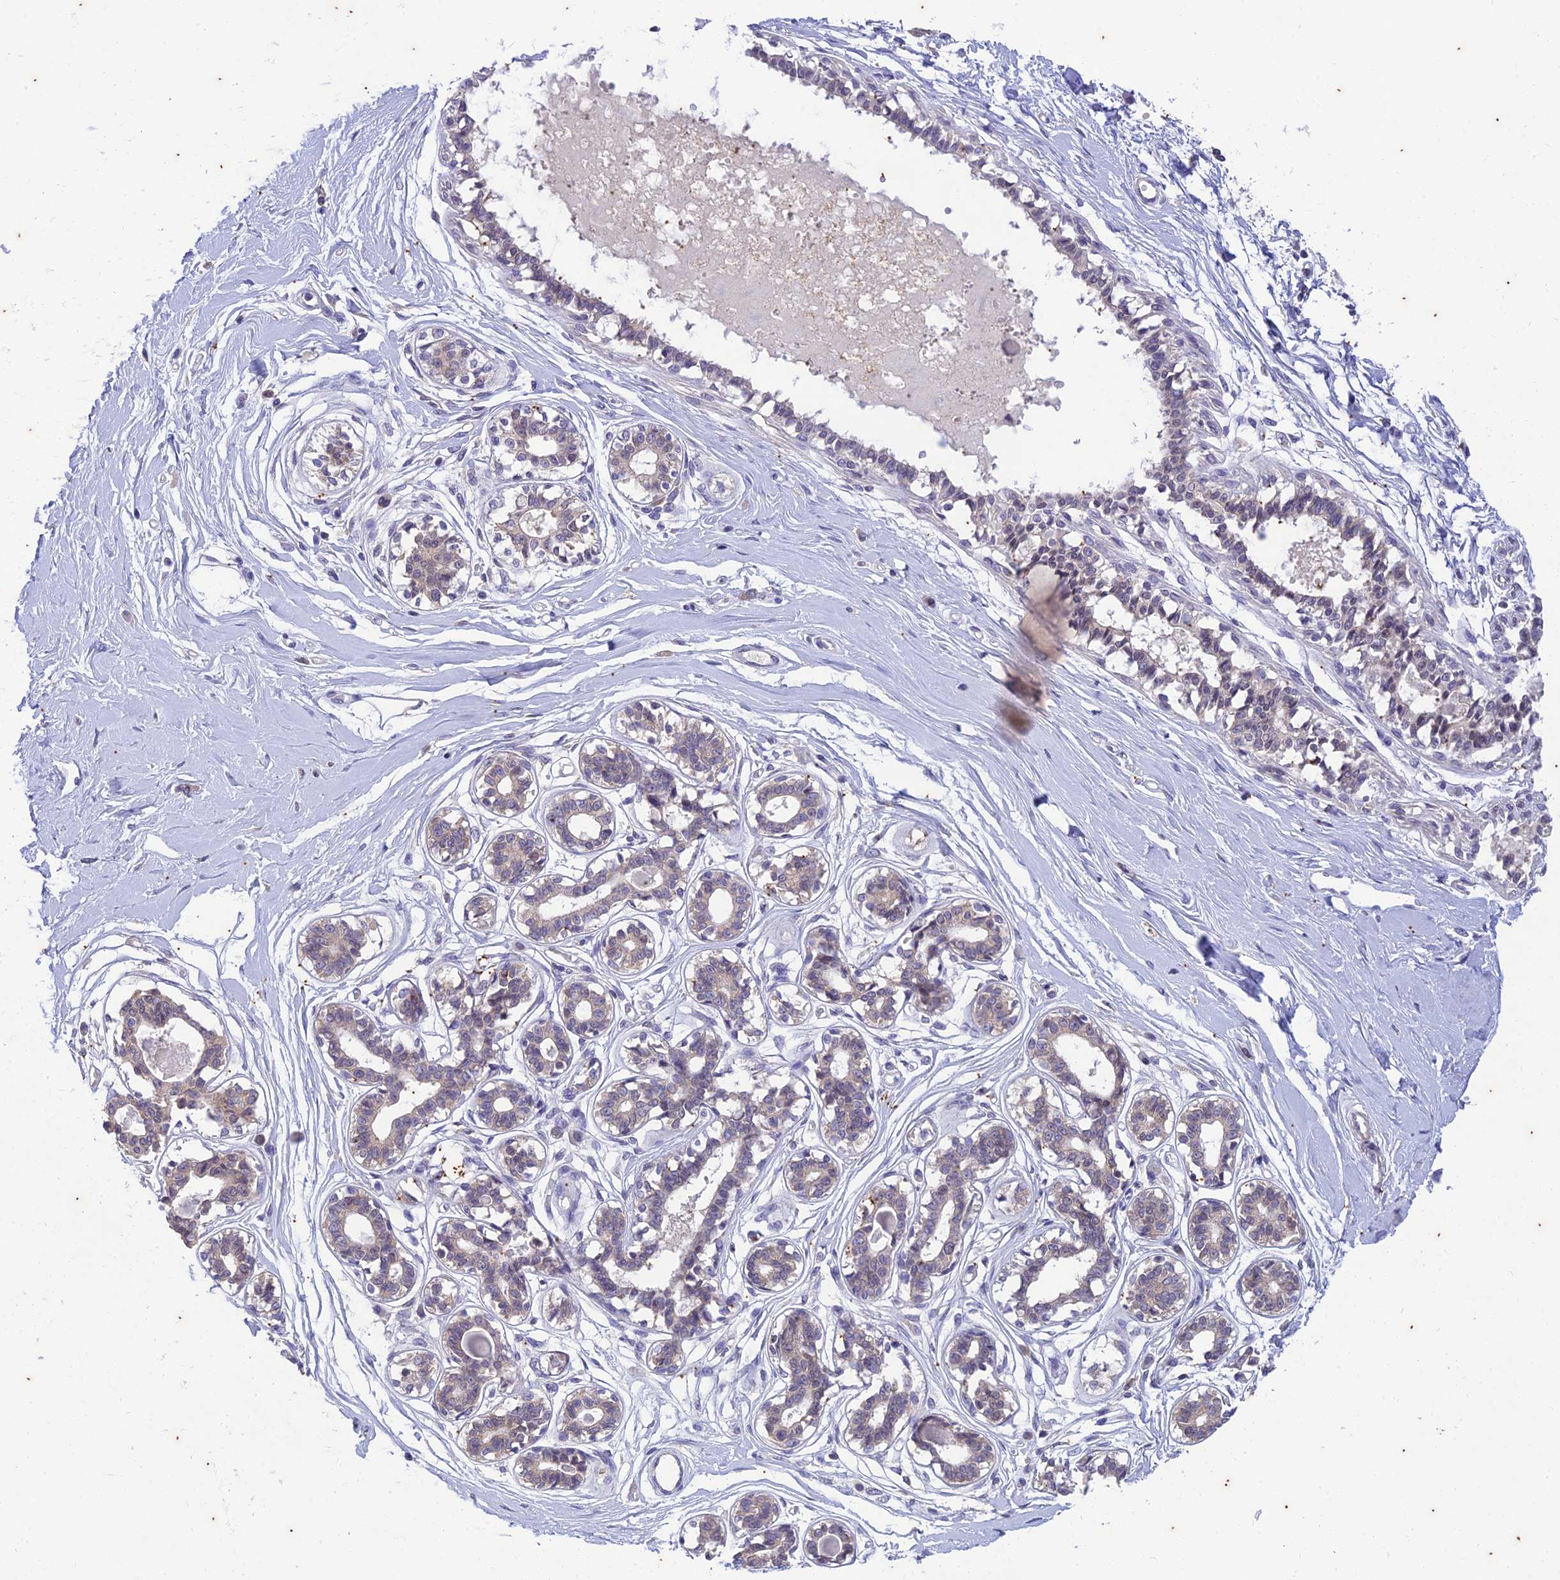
{"staining": {"intensity": "negative", "quantity": "none", "location": "none"}, "tissue": "breast", "cell_type": "Adipocytes", "image_type": "normal", "snomed": [{"axis": "morphology", "description": "Normal tissue, NOS"}, {"axis": "topography", "description": "Breast"}], "caption": "This is an IHC micrograph of normal human breast. There is no positivity in adipocytes.", "gene": "TMEM40", "patient": {"sex": "female", "age": 45}}